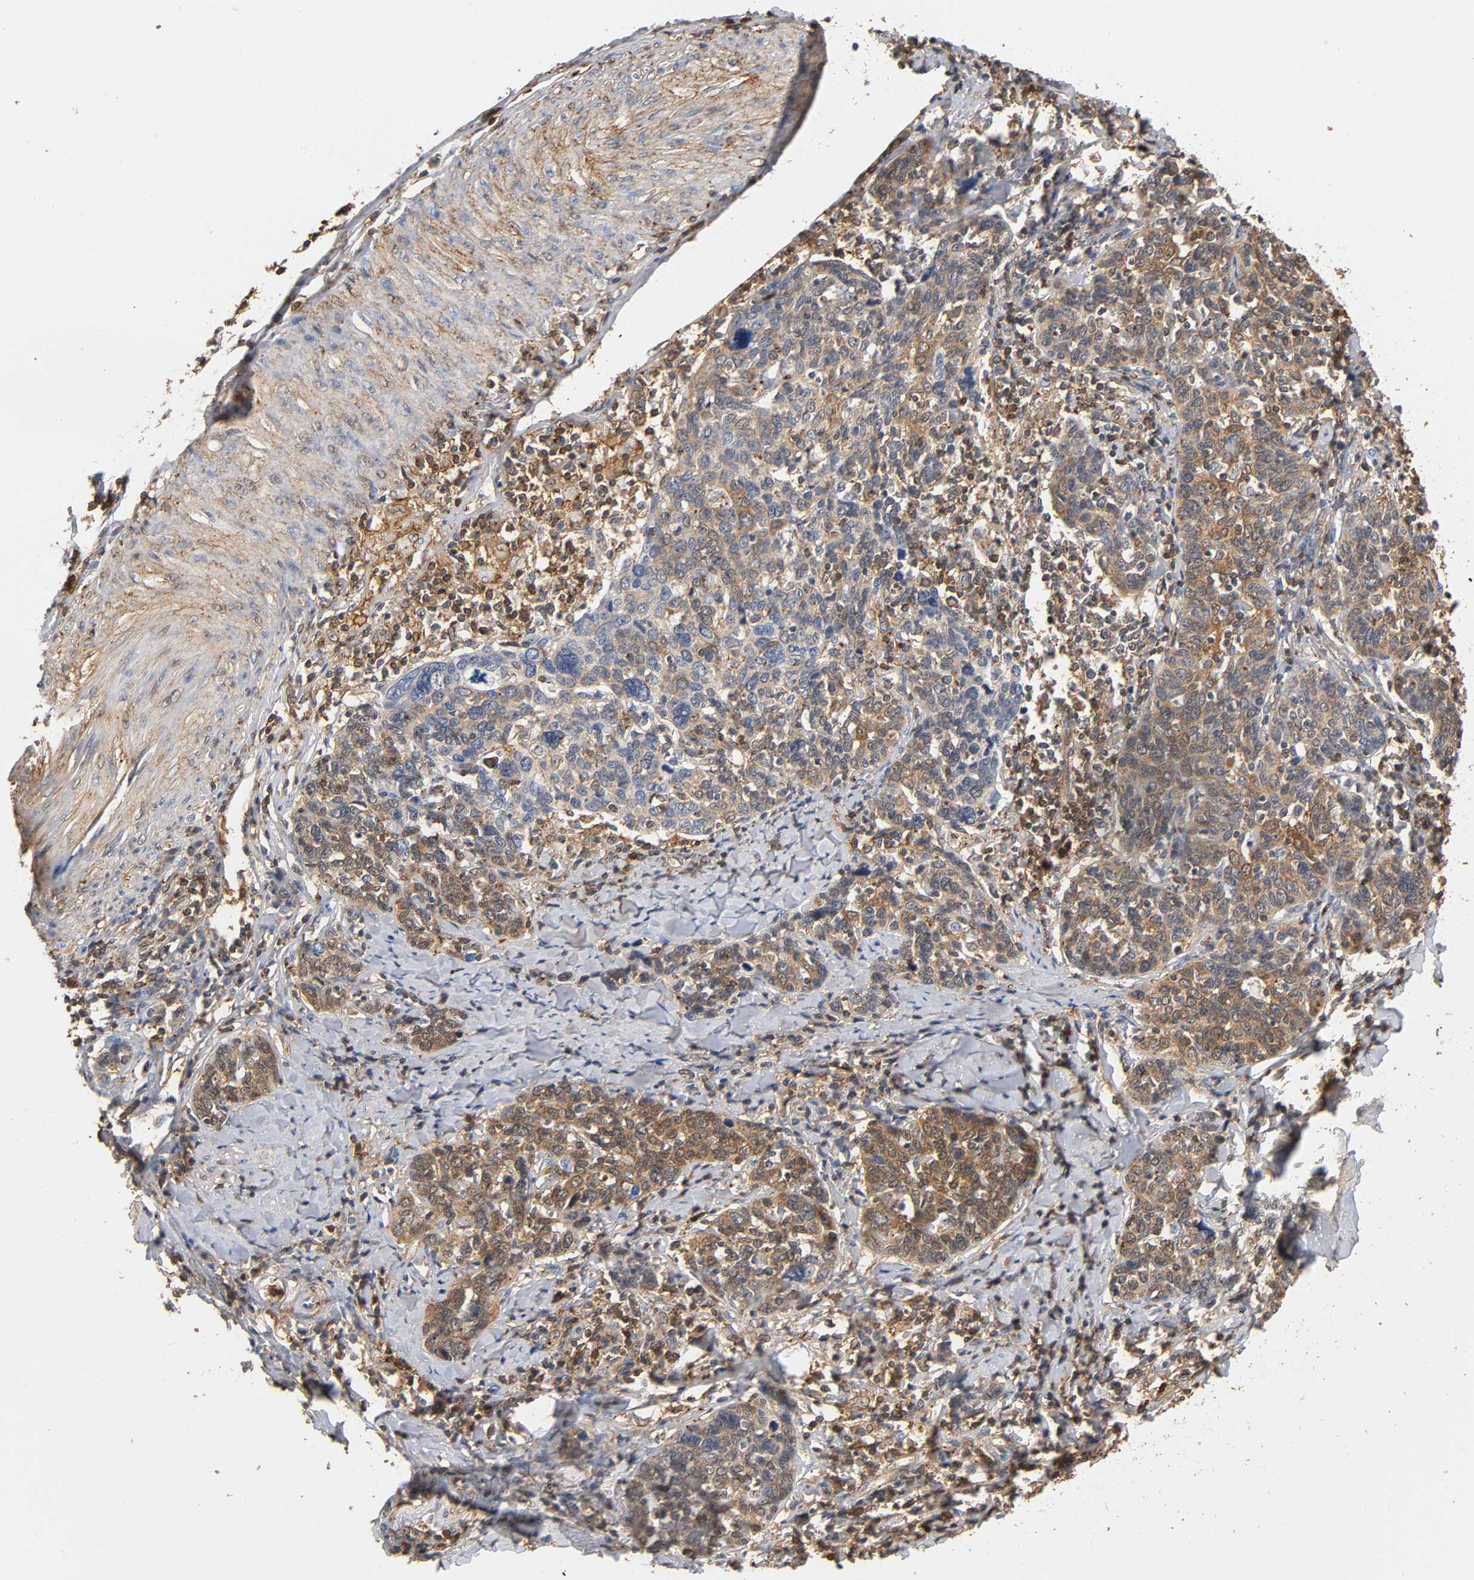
{"staining": {"intensity": "weak", "quantity": ">75%", "location": "cytoplasmic/membranous"}, "tissue": "cervical cancer", "cell_type": "Tumor cells", "image_type": "cancer", "snomed": [{"axis": "morphology", "description": "Squamous cell carcinoma, NOS"}, {"axis": "topography", "description": "Cervix"}], "caption": "A histopathology image of squamous cell carcinoma (cervical) stained for a protein shows weak cytoplasmic/membranous brown staining in tumor cells.", "gene": "ANXA11", "patient": {"sex": "female", "age": 41}}